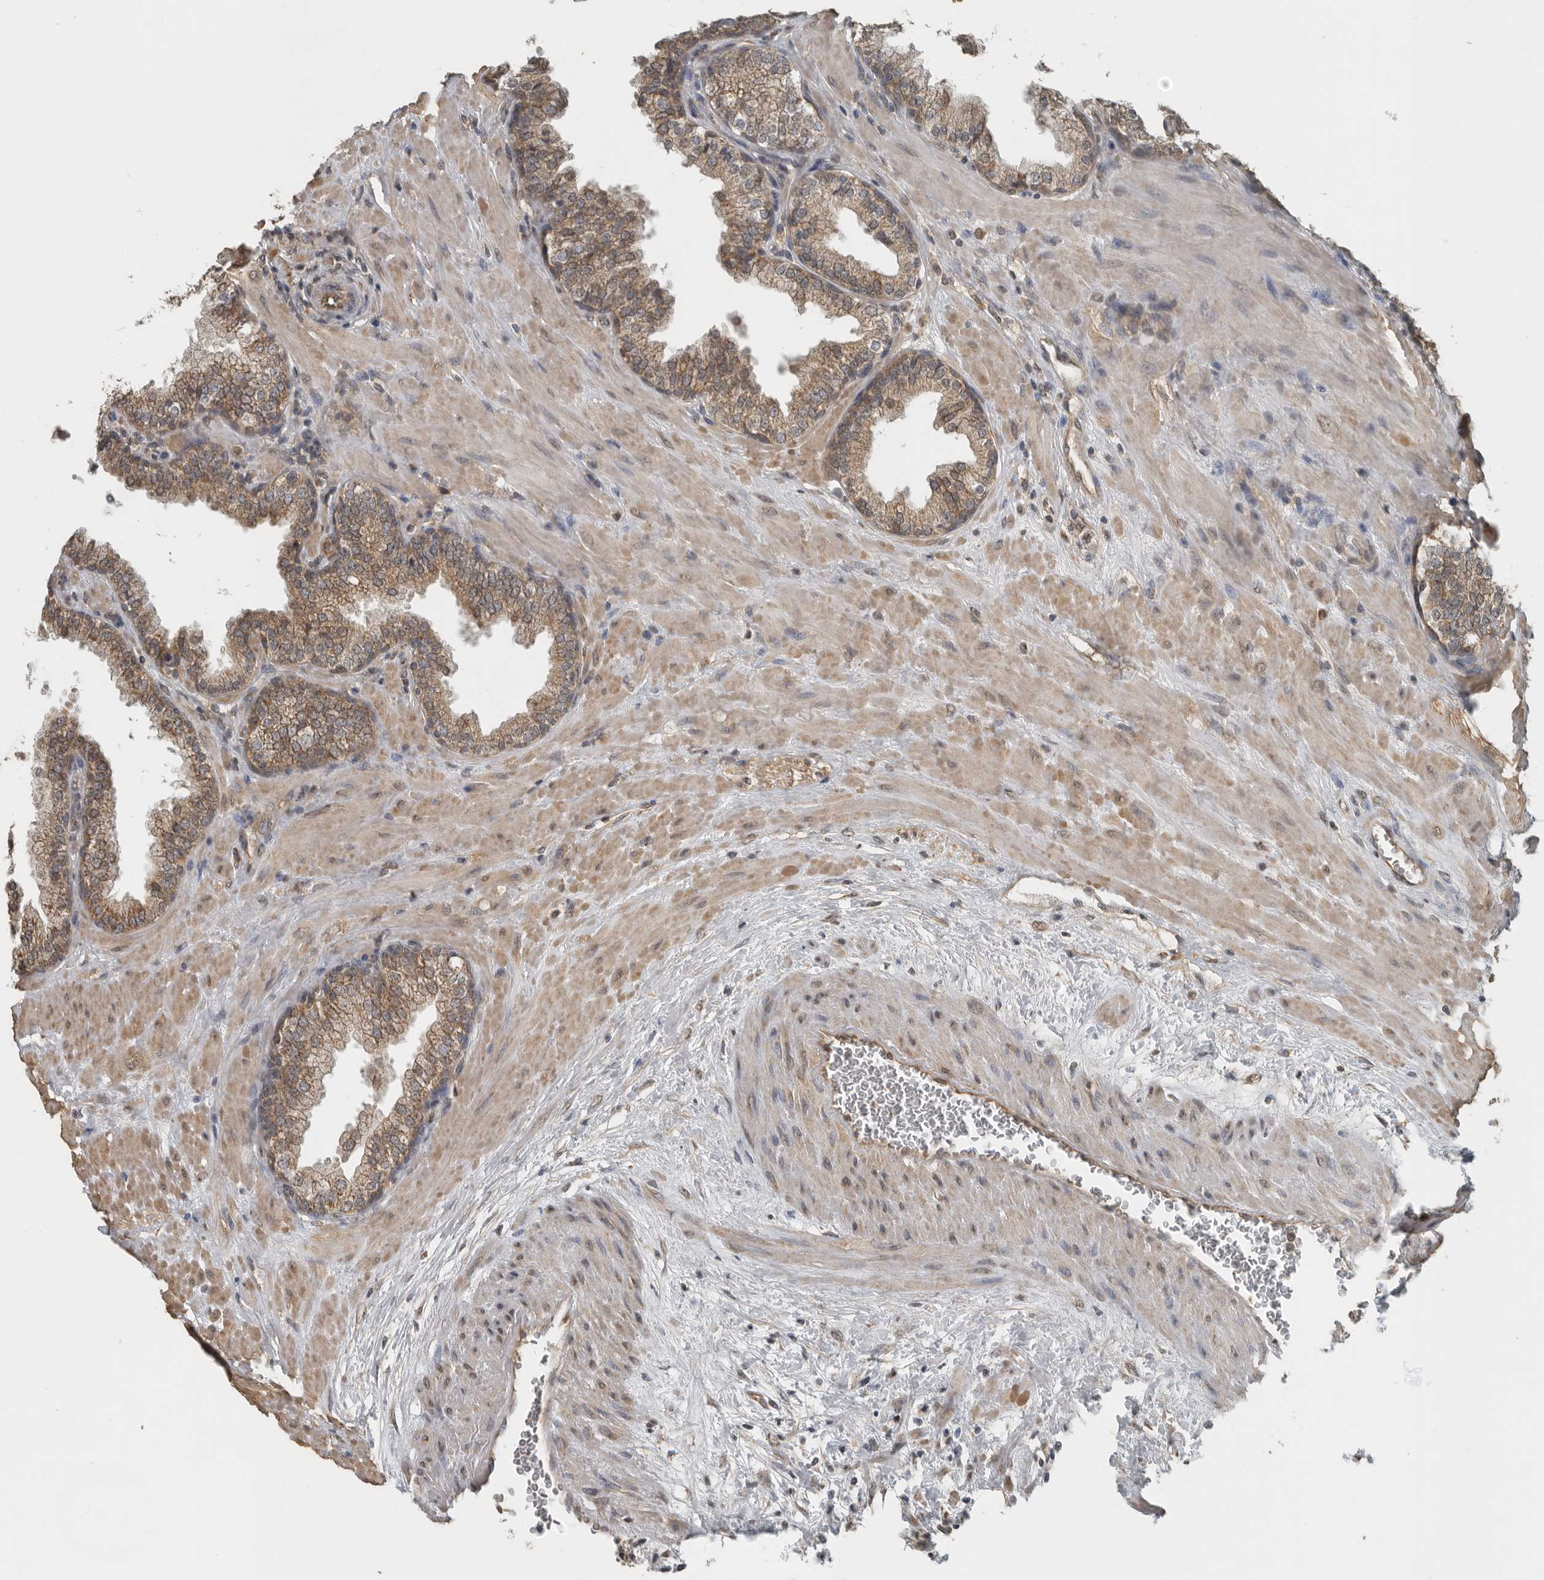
{"staining": {"intensity": "moderate", "quantity": ">75%", "location": "cytoplasmic/membranous"}, "tissue": "prostate", "cell_type": "Glandular cells", "image_type": "normal", "snomed": [{"axis": "morphology", "description": "Normal tissue, NOS"}, {"axis": "topography", "description": "Prostate"}], "caption": "About >75% of glandular cells in normal human prostate reveal moderate cytoplasmic/membranous protein expression as visualized by brown immunohistochemical staining.", "gene": "AFAP1", "patient": {"sex": "male", "age": 51}}